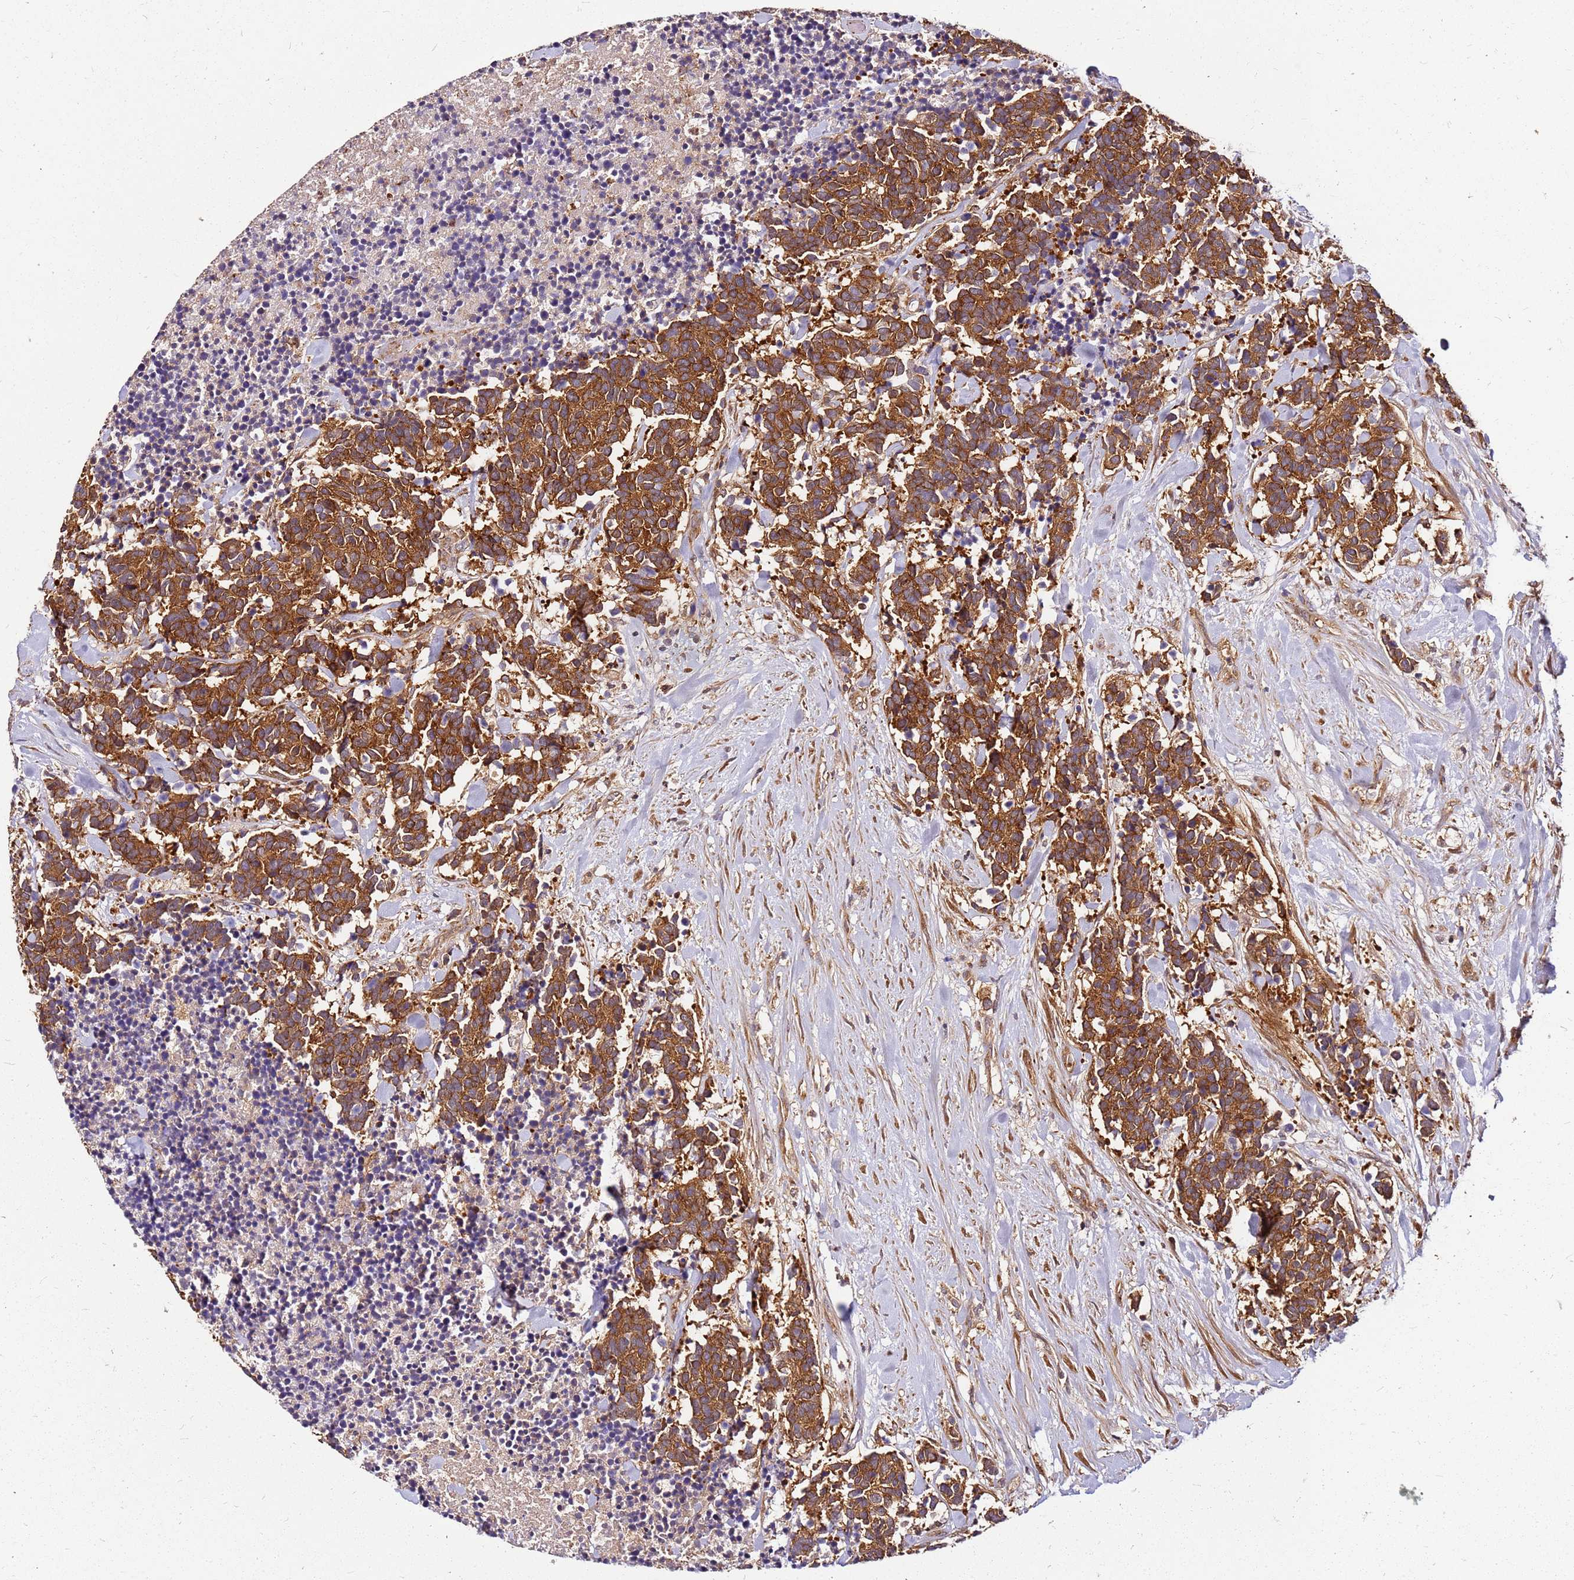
{"staining": {"intensity": "strong", "quantity": ">75%", "location": "cytoplasmic/membranous"}, "tissue": "carcinoid", "cell_type": "Tumor cells", "image_type": "cancer", "snomed": [{"axis": "morphology", "description": "Carcinoma, NOS"}, {"axis": "morphology", "description": "Carcinoid, malignant, NOS"}, {"axis": "topography", "description": "Prostate"}], "caption": "Human carcinoid stained with a protein marker exhibits strong staining in tumor cells.", "gene": "PIH1D1", "patient": {"sex": "male", "age": 57}}